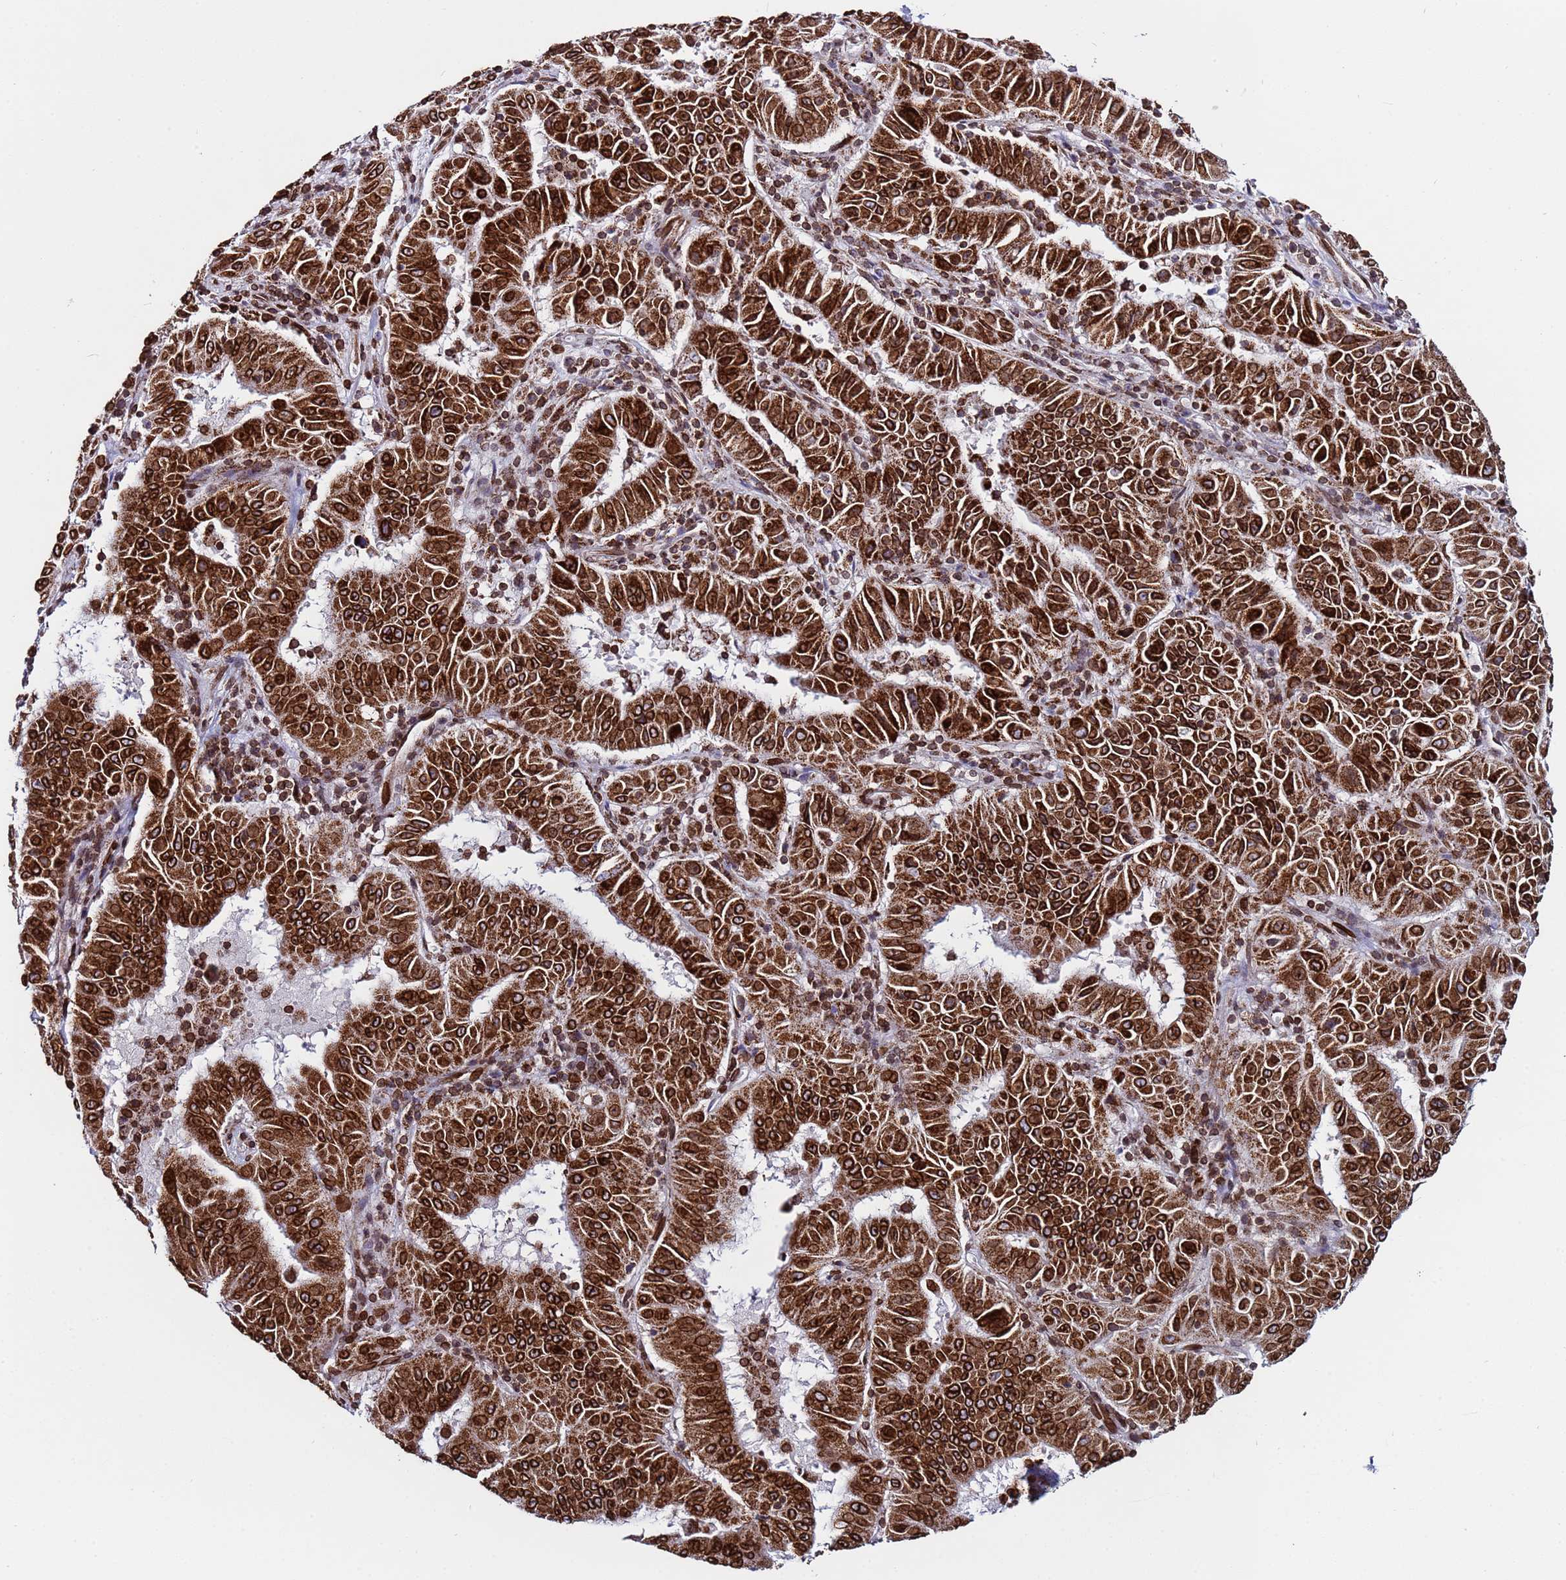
{"staining": {"intensity": "strong", "quantity": ">75%", "location": "cytoplasmic/membranous,nuclear"}, "tissue": "pancreatic cancer", "cell_type": "Tumor cells", "image_type": "cancer", "snomed": [{"axis": "morphology", "description": "Adenocarcinoma, NOS"}, {"axis": "topography", "description": "Pancreas"}], "caption": "IHC micrograph of human pancreatic cancer (adenocarcinoma) stained for a protein (brown), which displays high levels of strong cytoplasmic/membranous and nuclear staining in approximately >75% of tumor cells.", "gene": "TOR1AIP1", "patient": {"sex": "male", "age": 63}}